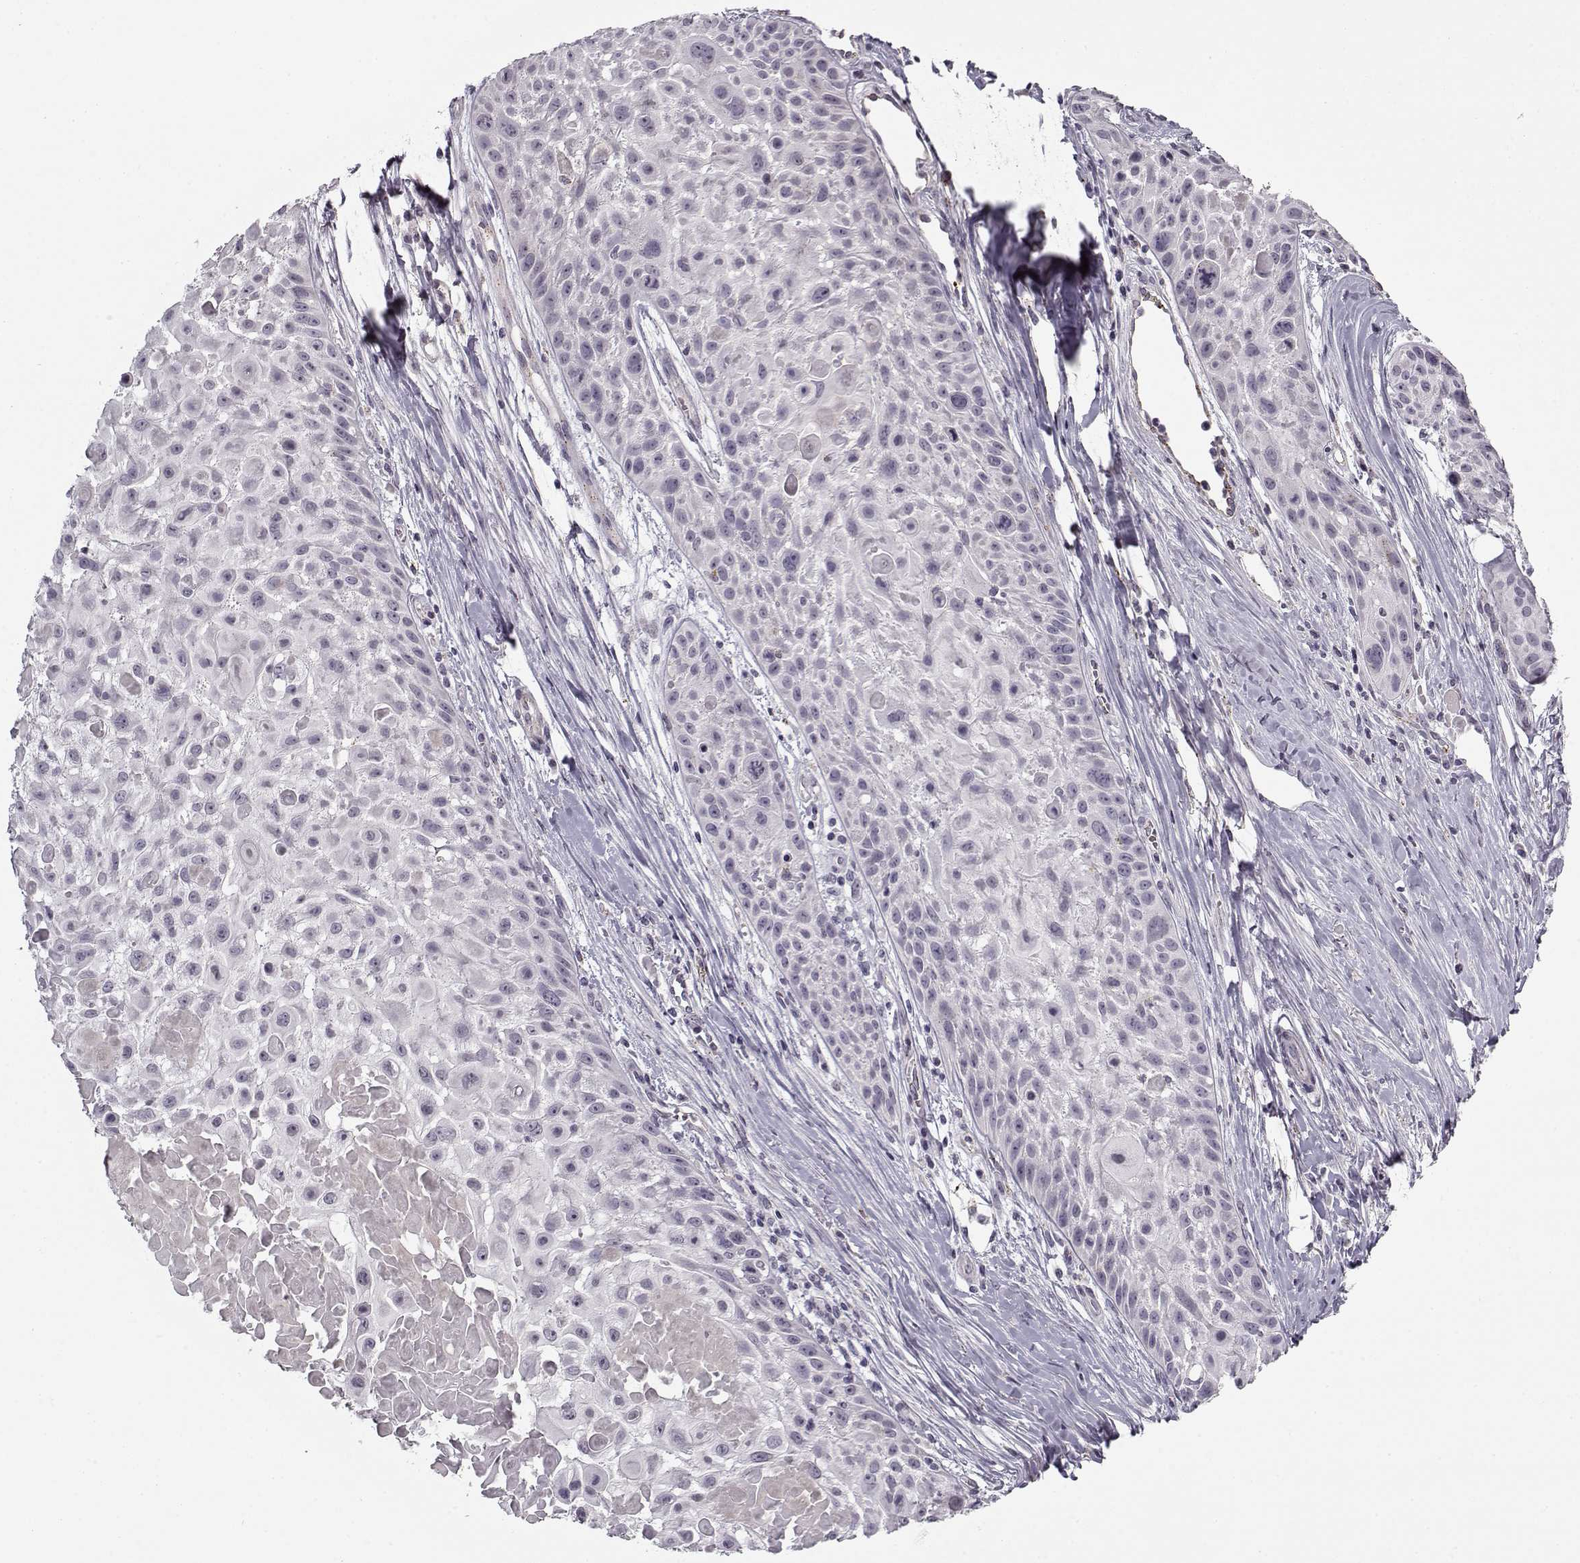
{"staining": {"intensity": "negative", "quantity": "none", "location": "none"}, "tissue": "skin cancer", "cell_type": "Tumor cells", "image_type": "cancer", "snomed": [{"axis": "morphology", "description": "Squamous cell carcinoma, NOS"}, {"axis": "topography", "description": "Skin"}, {"axis": "topography", "description": "Anal"}], "caption": "Squamous cell carcinoma (skin) was stained to show a protein in brown. There is no significant expression in tumor cells.", "gene": "SNCA", "patient": {"sex": "female", "age": 75}}